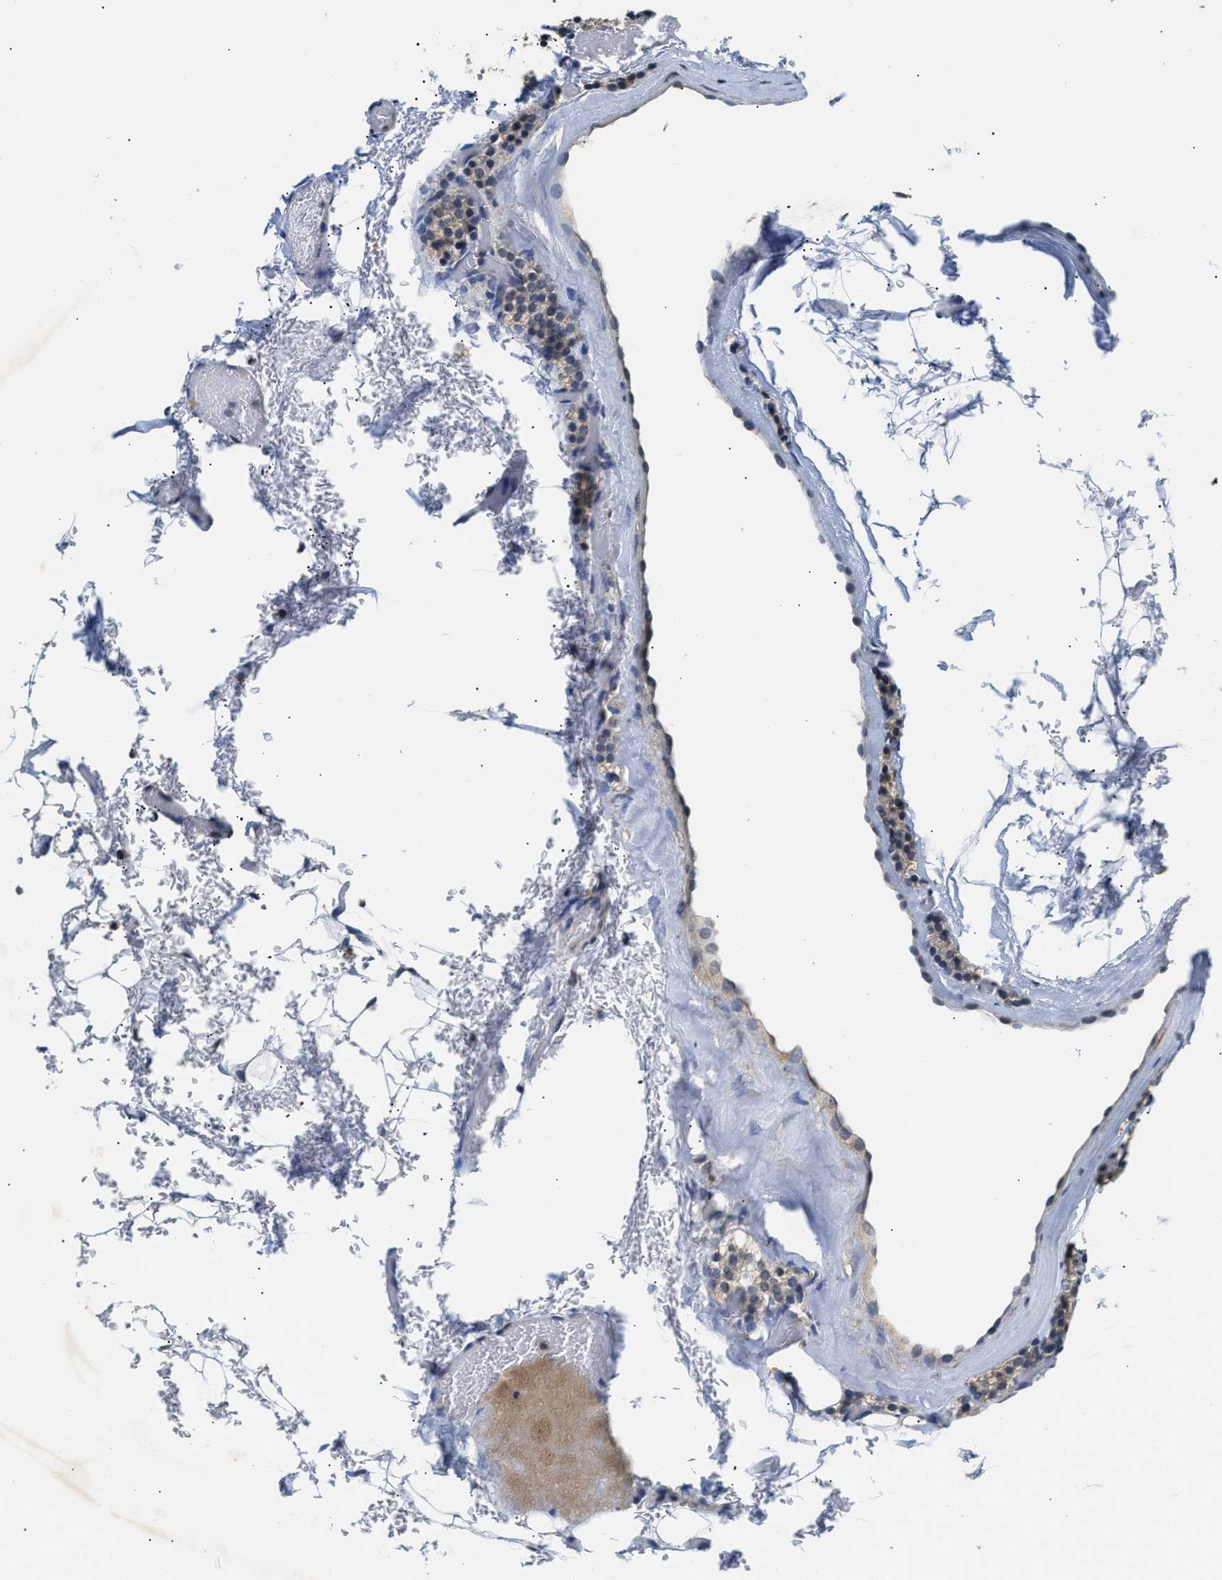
{"staining": {"intensity": "negative", "quantity": "none", "location": "none"}, "tissue": "parathyroid gland", "cell_type": "Glandular cells", "image_type": "normal", "snomed": [{"axis": "morphology", "description": "Normal tissue, NOS"}, {"axis": "morphology", "description": "Inflammation chronic"}, {"axis": "morphology", "description": "Goiter, colloid"}, {"axis": "topography", "description": "Thyroid gland"}, {"axis": "topography", "description": "Parathyroid gland"}], "caption": "DAB immunohistochemical staining of benign human parathyroid gland shows no significant expression in glandular cells.", "gene": "INHA", "patient": {"sex": "male", "age": 65}}